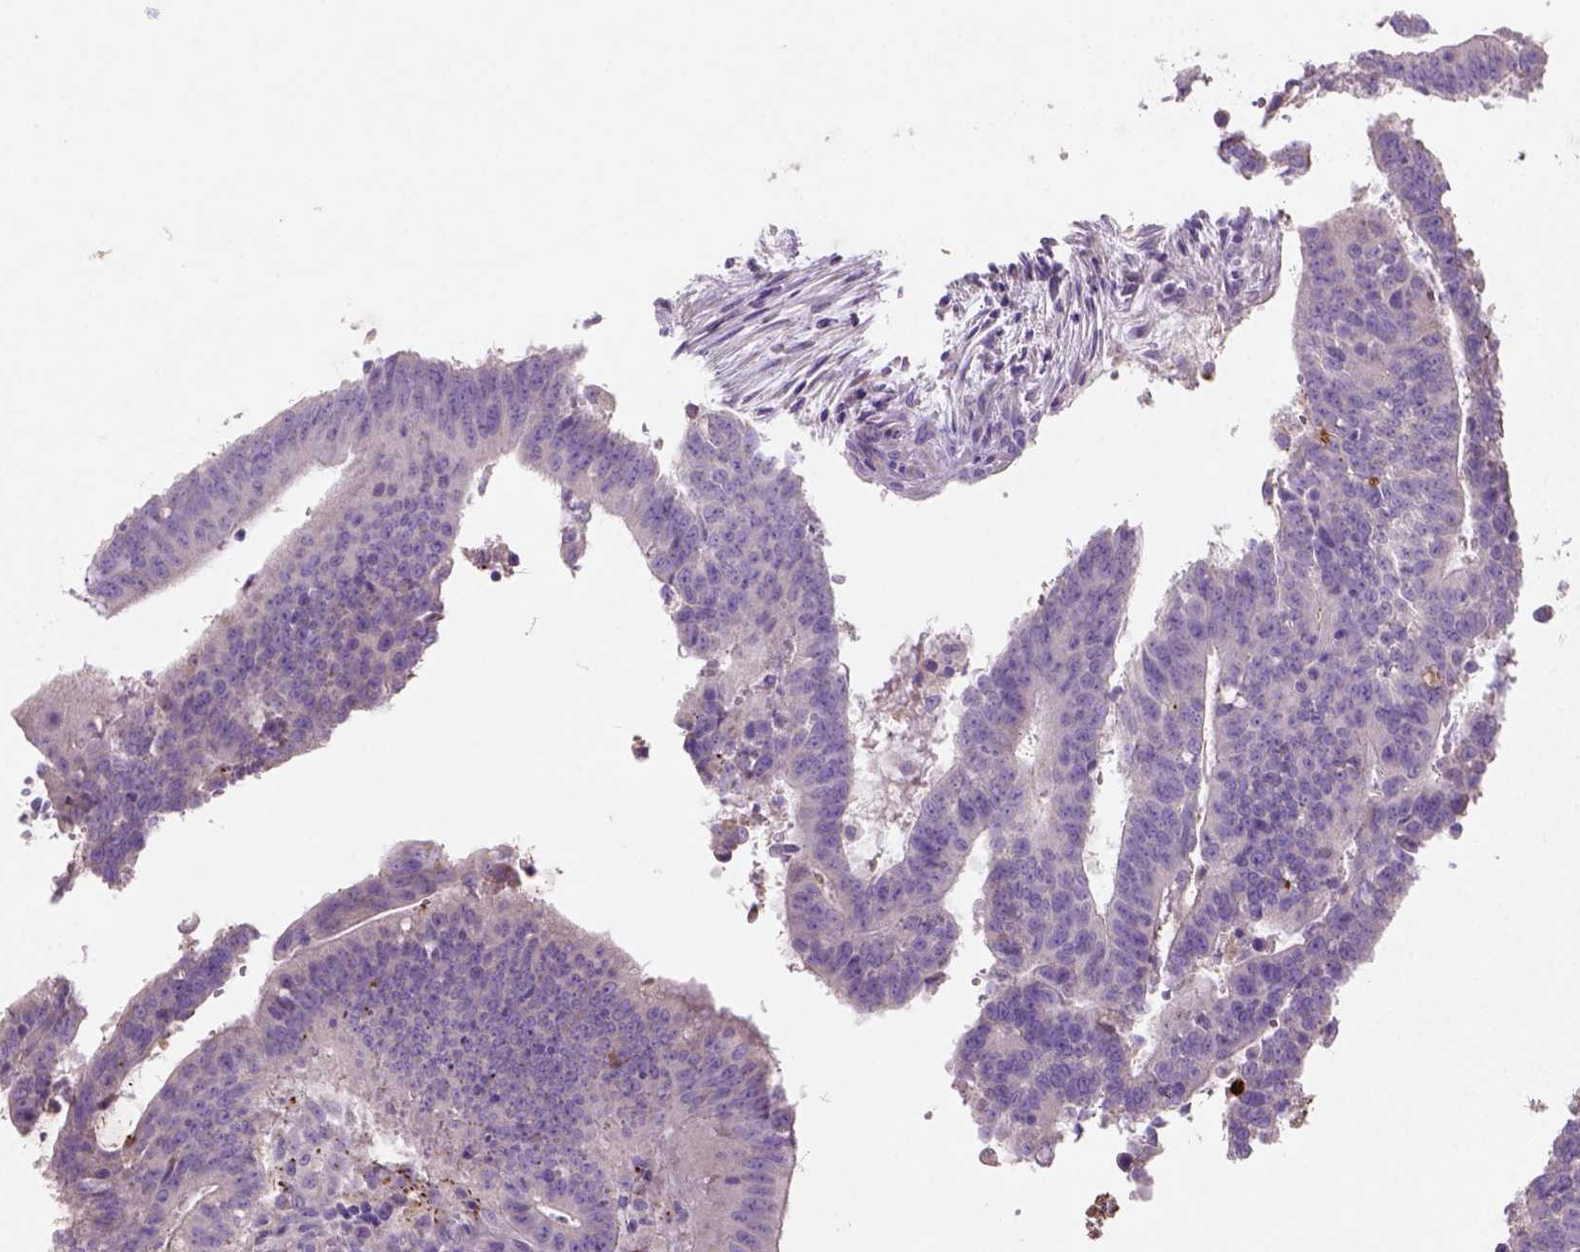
{"staining": {"intensity": "negative", "quantity": "none", "location": "none"}, "tissue": "colorectal cancer", "cell_type": "Tumor cells", "image_type": "cancer", "snomed": [{"axis": "morphology", "description": "Adenocarcinoma, NOS"}, {"axis": "topography", "description": "Colon"}], "caption": "Immunohistochemistry (IHC) photomicrograph of neoplastic tissue: colorectal cancer (adenocarcinoma) stained with DAB reveals no significant protein expression in tumor cells.", "gene": "NUDT2", "patient": {"sex": "female", "age": 43}}